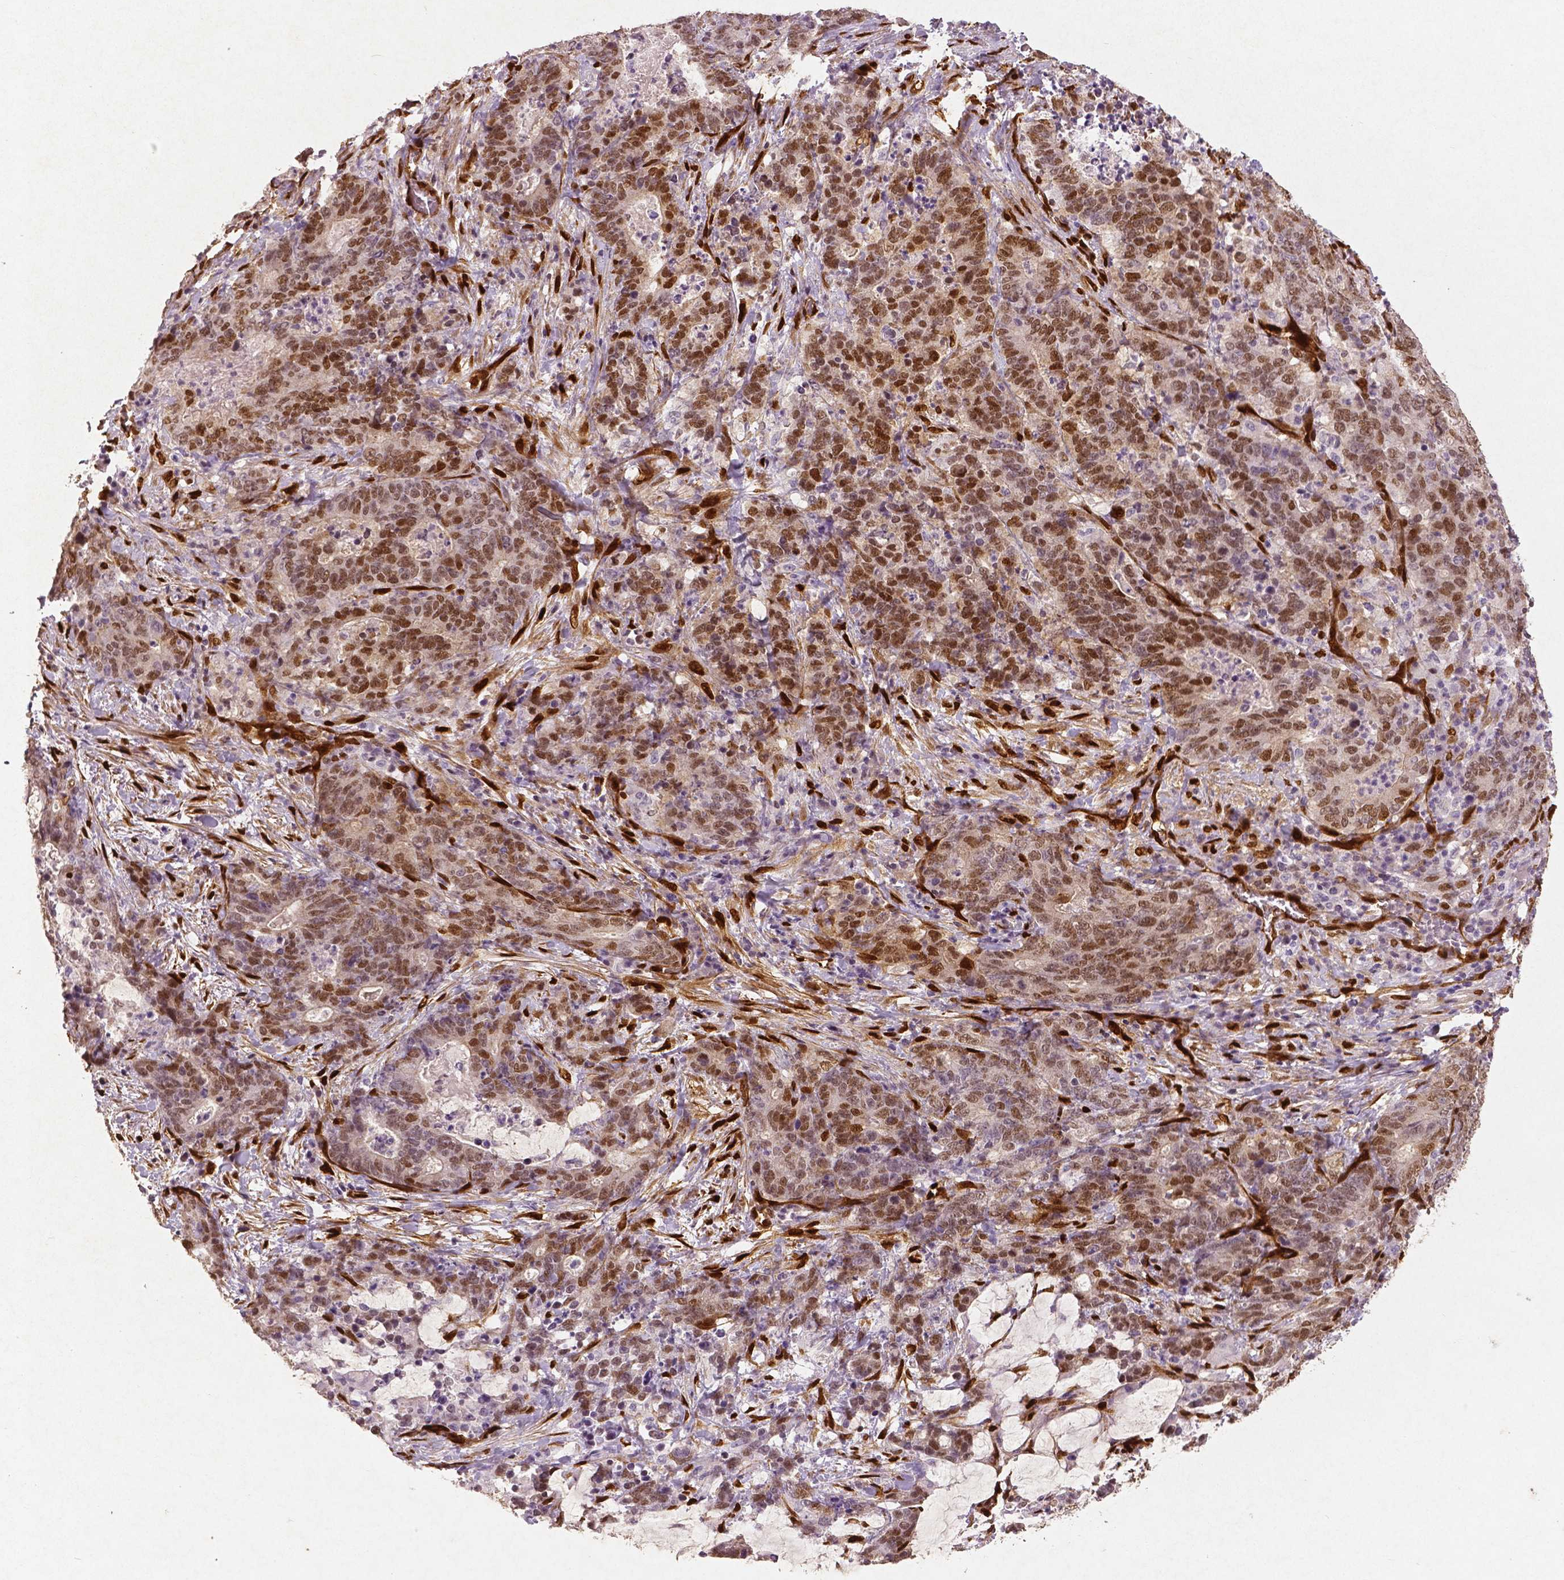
{"staining": {"intensity": "moderate", "quantity": ">75%", "location": "cytoplasmic/membranous,nuclear"}, "tissue": "stomach cancer", "cell_type": "Tumor cells", "image_type": "cancer", "snomed": [{"axis": "morphology", "description": "Normal tissue, NOS"}, {"axis": "morphology", "description": "Adenocarcinoma, NOS"}, {"axis": "topography", "description": "Stomach"}], "caption": "Stomach cancer (adenocarcinoma) was stained to show a protein in brown. There is medium levels of moderate cytoplasmic/membranous and nuclear expression in about >75% of tumor cells.", "gene": "WWTR1", "patient": {"sex": "female", "age": 64}}